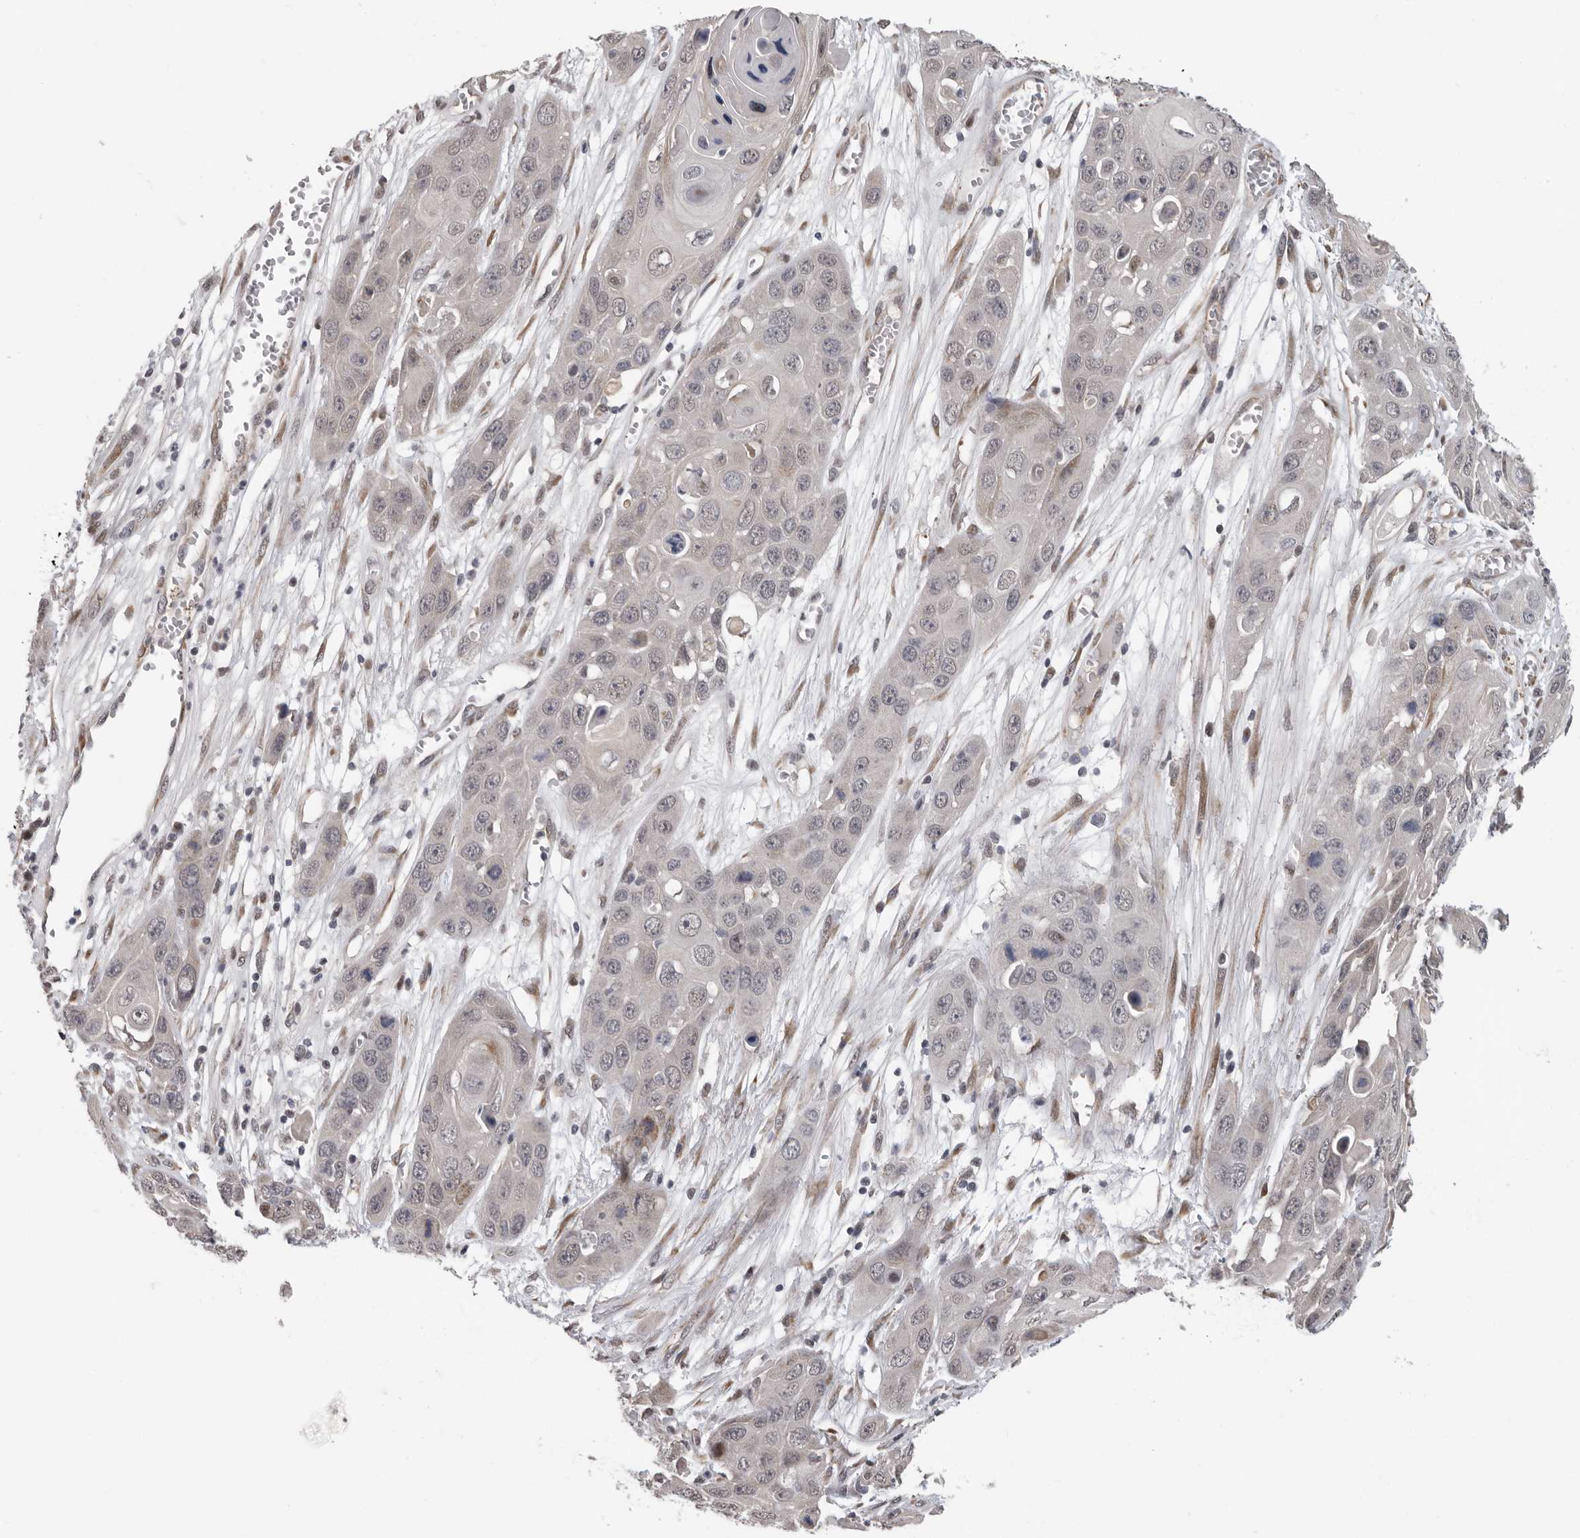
{"staining": {"intensity": "negative", "quantity": "none", "location": "none"}, "tissue": "skin cancer", "cell_type": "Tumor cells", "image_type": "cancer", "snomed": [{"axis": "morphology", "description": "Squamous cell carcinoma, NOS"}, {"axis": "topography", "description": "Skin"}], "caption": "The micrograph demonstrates no staining of tumor cells in skin cancer. (Brightfield microscopy of DAB (3,3'-diaminobenzidine) immunohistochemistry at high magnification).", "gene": "RALGPS2", "patient": {"sex": "male", "age": 55}}